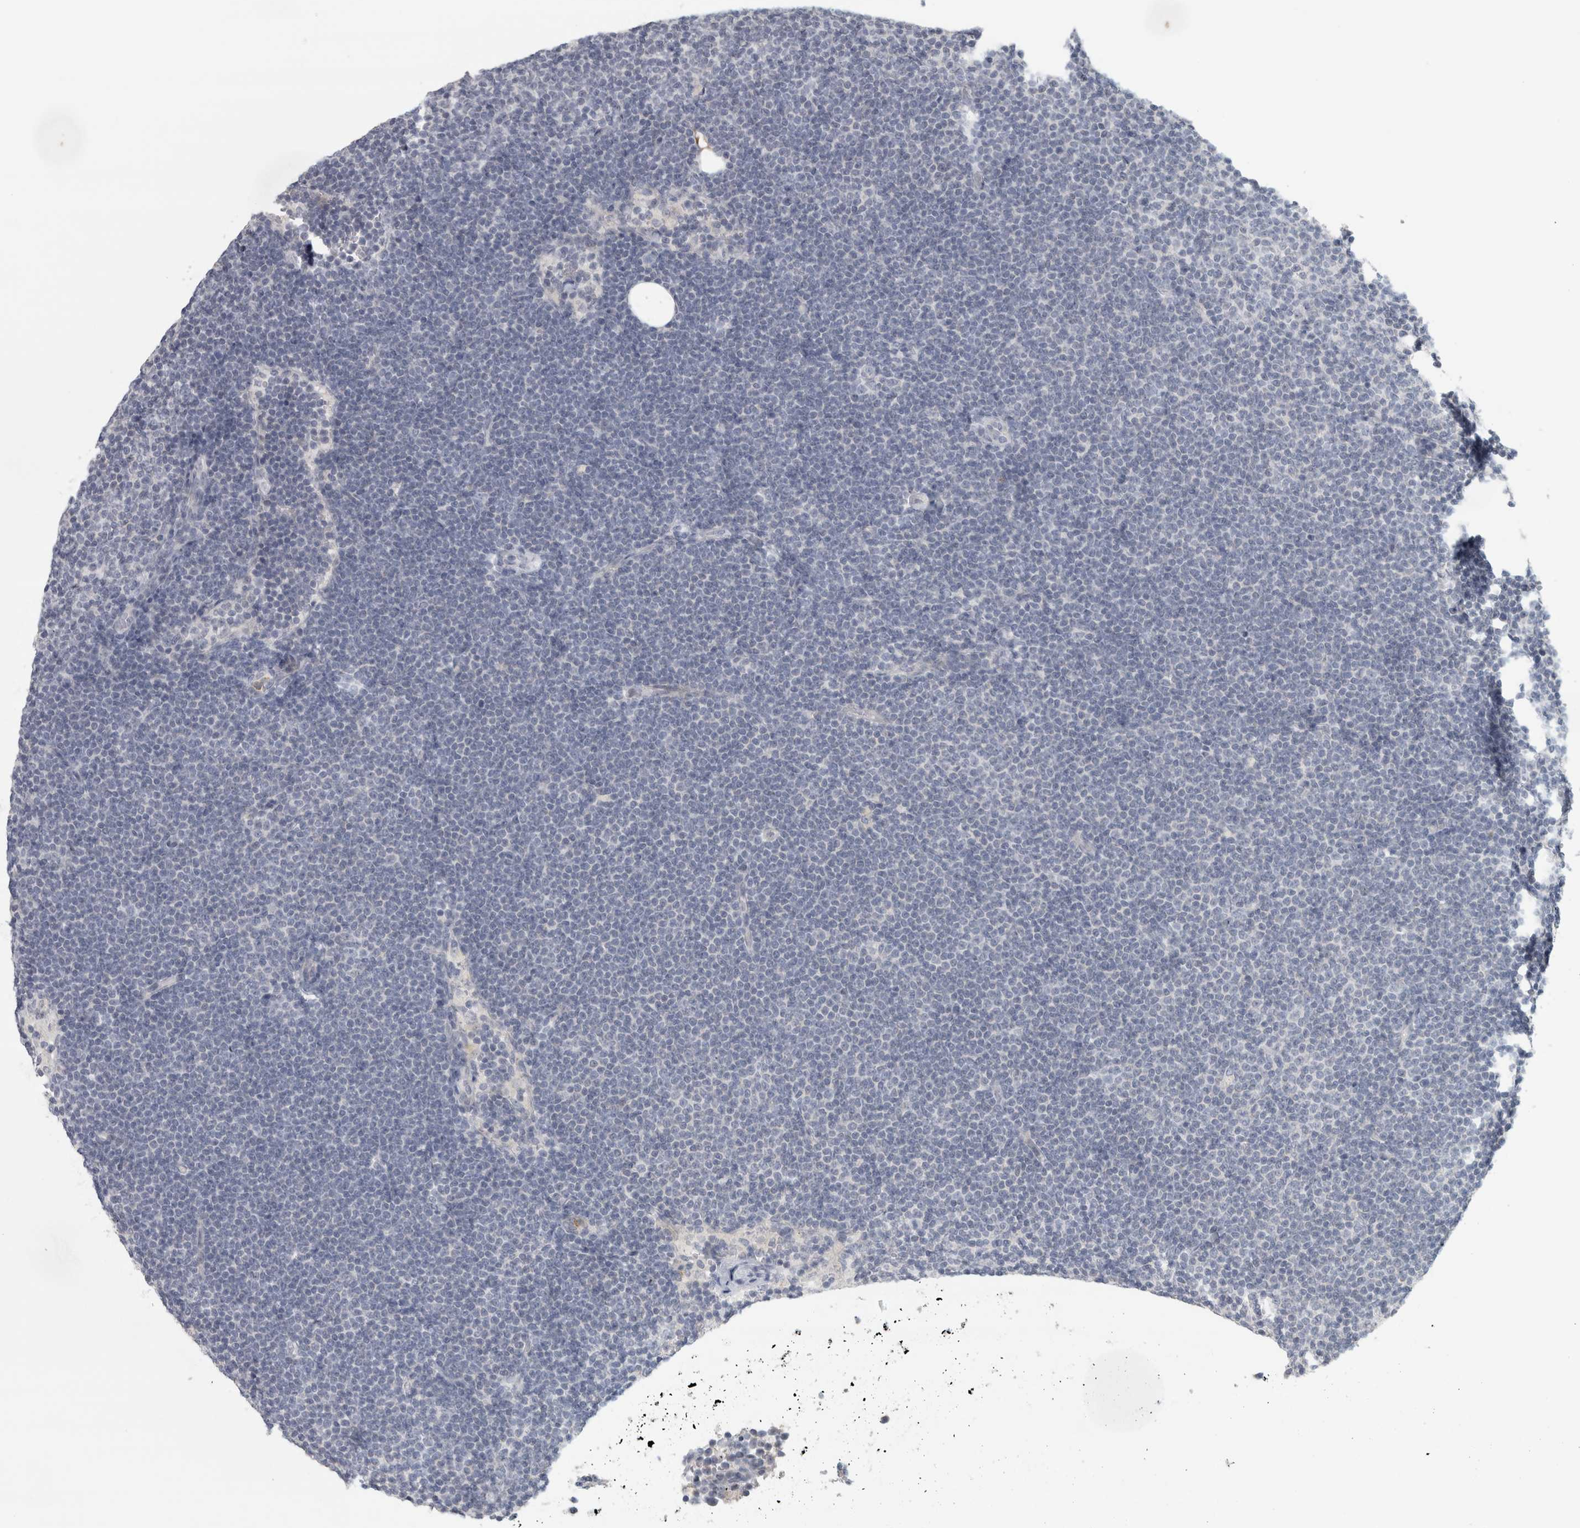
{"staining": {"intensity": "negative", "quantity": "none", "location": "none"}, "tissue": "lymphoma", "cell_type": "Tumor cells", "image_type": "cancer", "snomed": [{"axis": "morphology", "description": "Malignant lymphoma, non-Hodgkin's type, Low grade"}, {"axis": "topography", "description": "Lymph node"}], "caption": "IHC photomicrograph of human lymphoma stained for a protein (brown), which shows no staining in tumor cells.", "gene": "PTPRN2", "patient": {"sex": "female", "age": 53}}